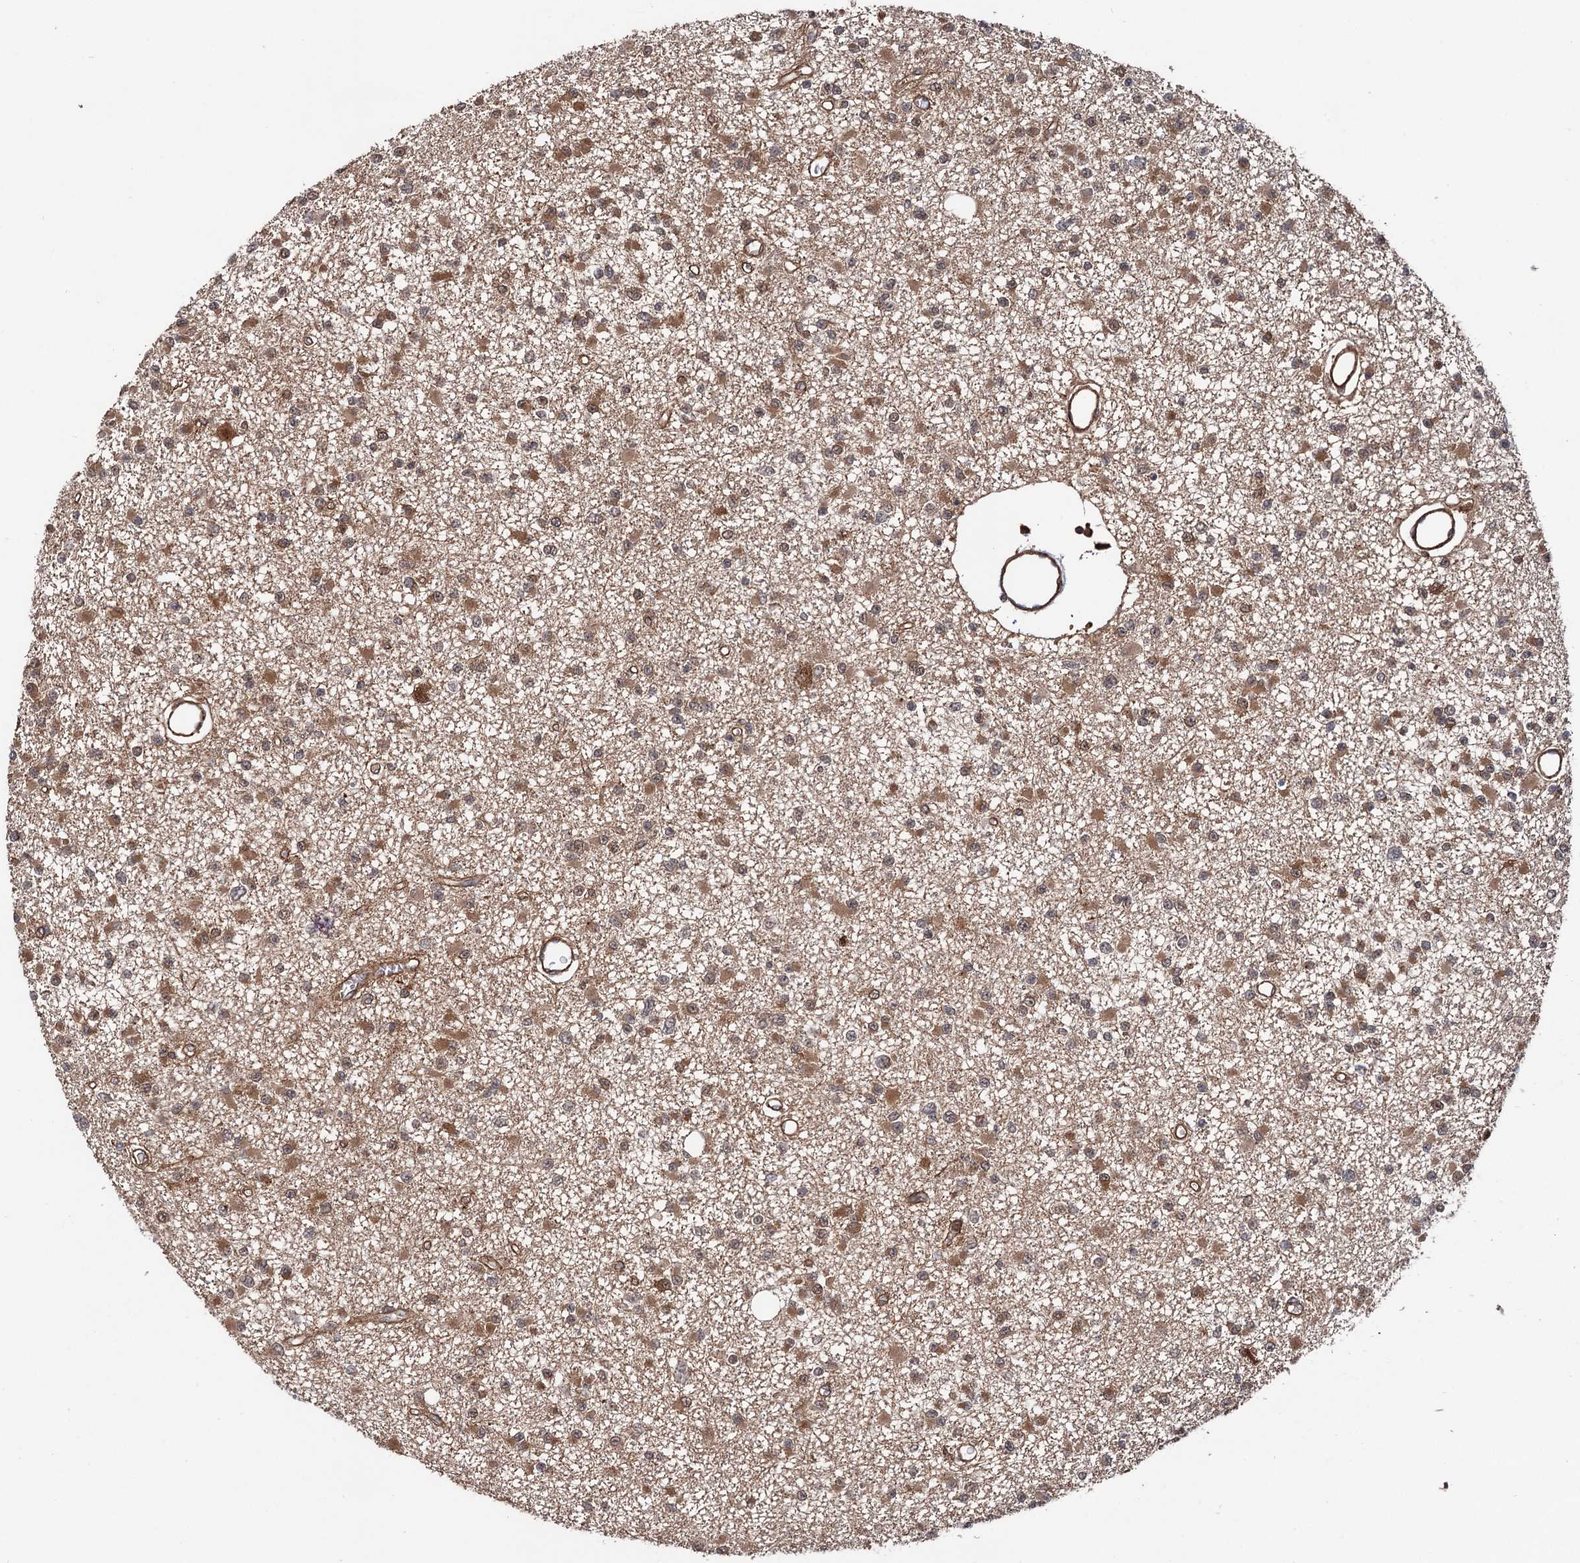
{"staining": {"intensity": "moderate", "quantity": ">75%", "location": "cytoplasmic/membranous"}, "tissue": "glioma", "cell_type": "Tumor cells", "image_type": "cancer", "snomed": [{"axis": "morphology", "description": "Glioma, malignant, Low grade"}, {"axis": "topography", "description": "Brain"}], "caption": "Immunohistochemical staining of human glioma demonstrates medium levels of moderate cytoplasmic/membranous protein positivity in about >75% of tumor cells.", "gene": "ATP8B4", "patient": {"sex": "female", "age": 22}}